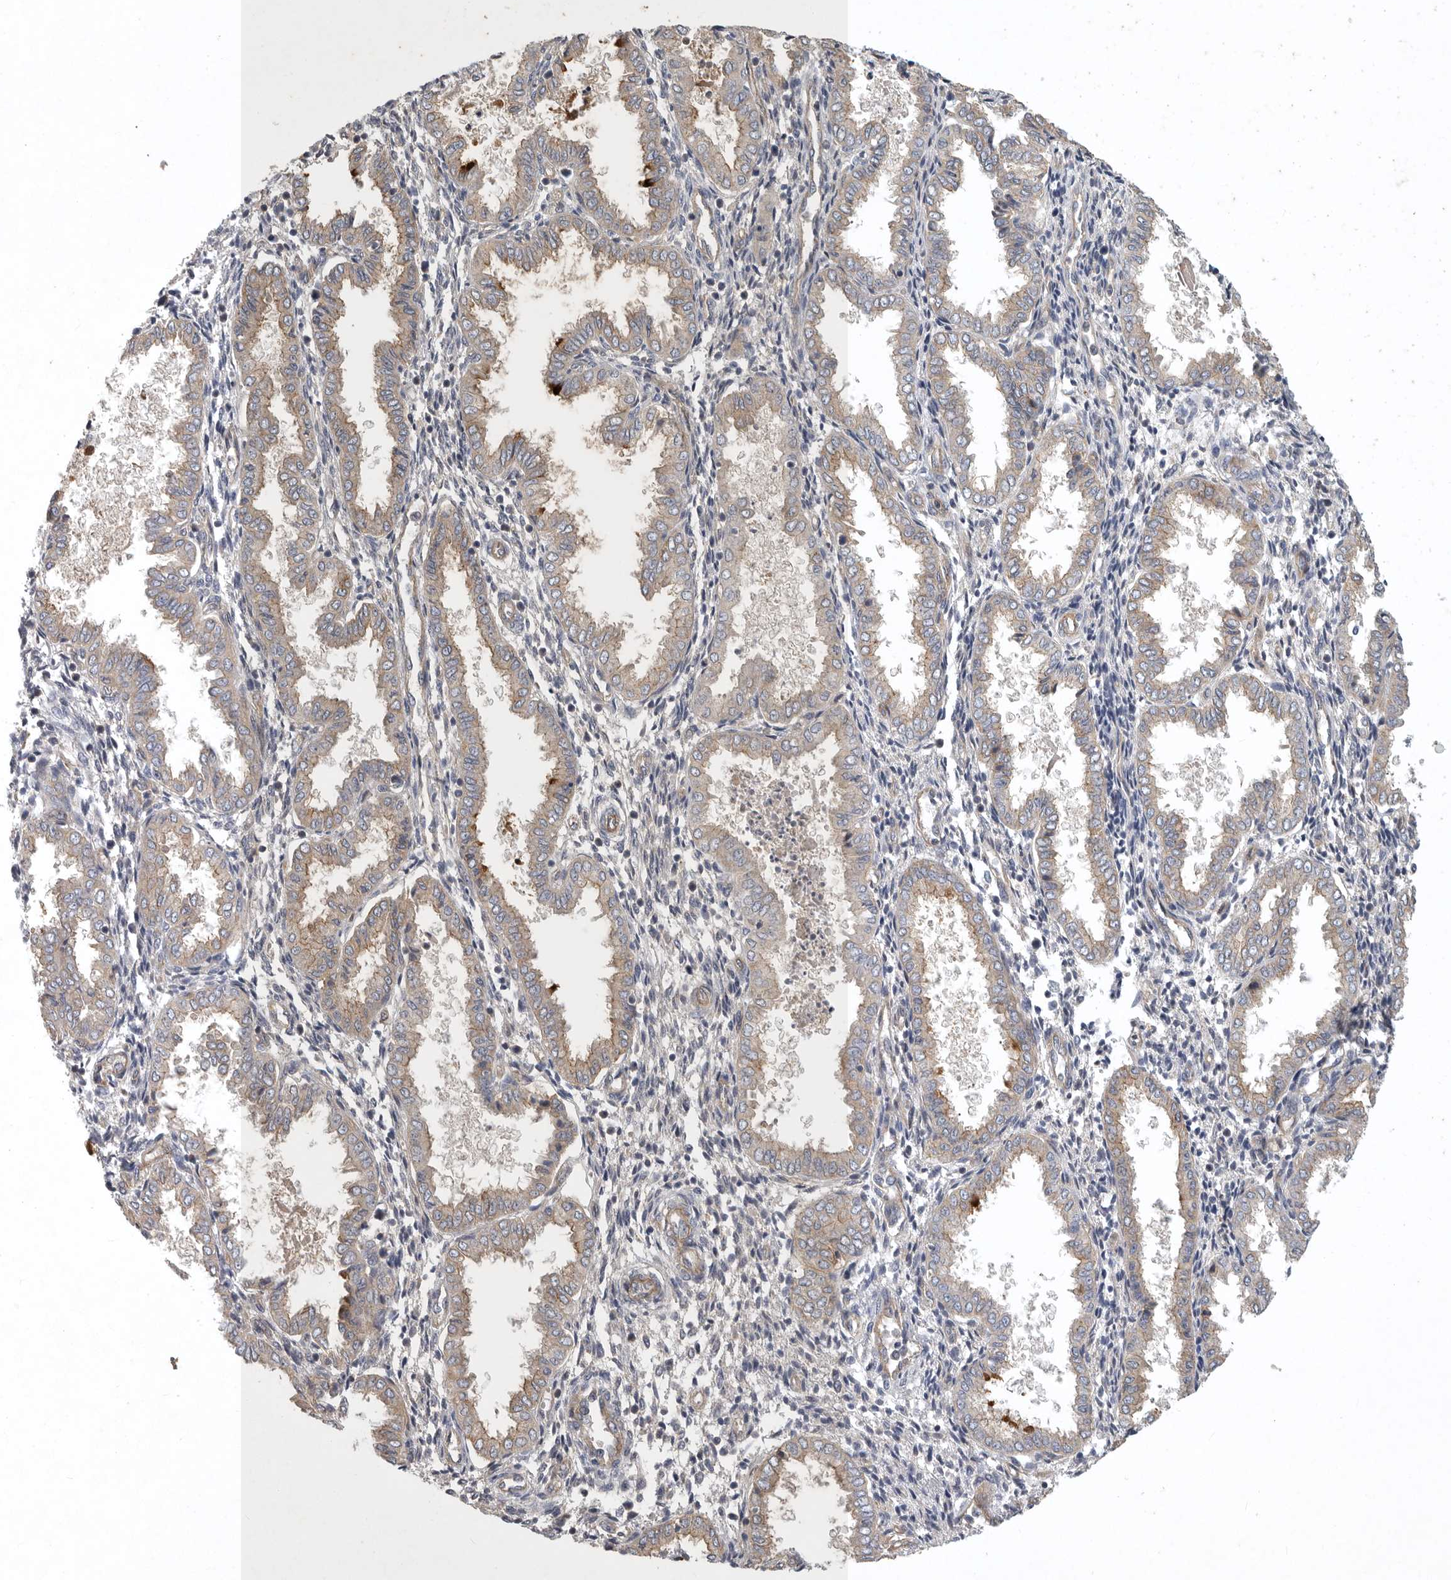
{"staining": {"intensity": "negative", "quantity": "none", "location": "none"}, "tissue": "endometrium", "cell_type": "Cells in endometrial stroma", "image_type": "normal", "snomed": [{"axis": "morphology", "description": "Normal tissue, NOS"}, {"axis": "topography", "description": "Endometrium"}], "caption": "A micrograph of endometrium stained for a protein displays no brown staining in cells in endometrial stroma.", "gene": "MLPH", "patient": {"sex": "female", "age": 33}}